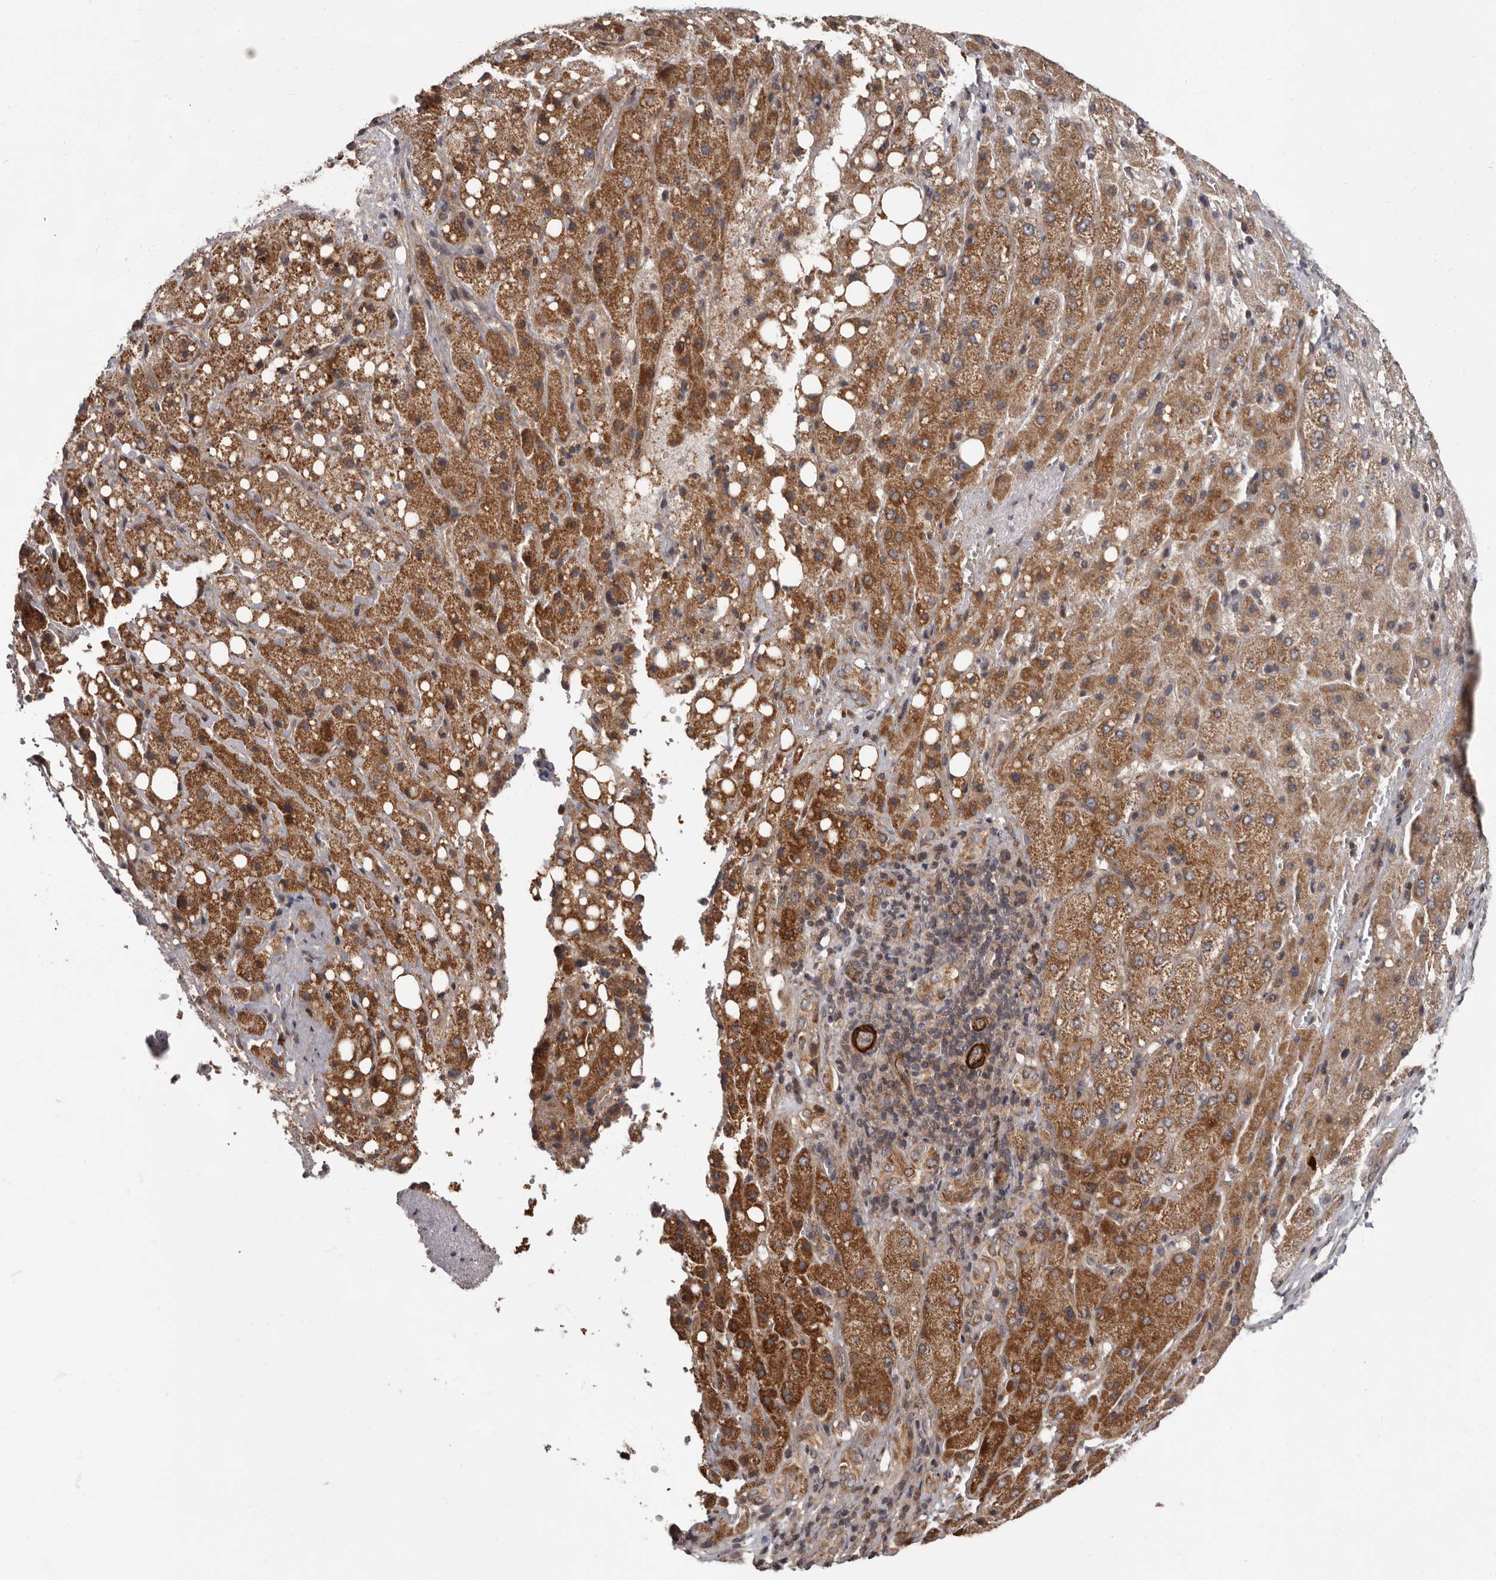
{"staining": {"intensity": "moderate", "quantity": "25%-75%", "location": "cytoplasmic/membranous"}, "tissue": "liver cancer", "cell_type": "Tumor cells", "image_type": "cancer", "snomed": [{"axis": "morphology", "description": "Carcinoma, Hepatocellular, NOS"}, {"axis": "topography", "description": "Liver"}], "caption": "This image displays immunohistochemistry staining of liver cancer (hepatocellular carcinoma), with medium moderate cytoplasmic/membranous expression in about 25%-75% of tumor cells.", "gene": "FGFR4", "patient": {"sex": "male", "age": 80}}